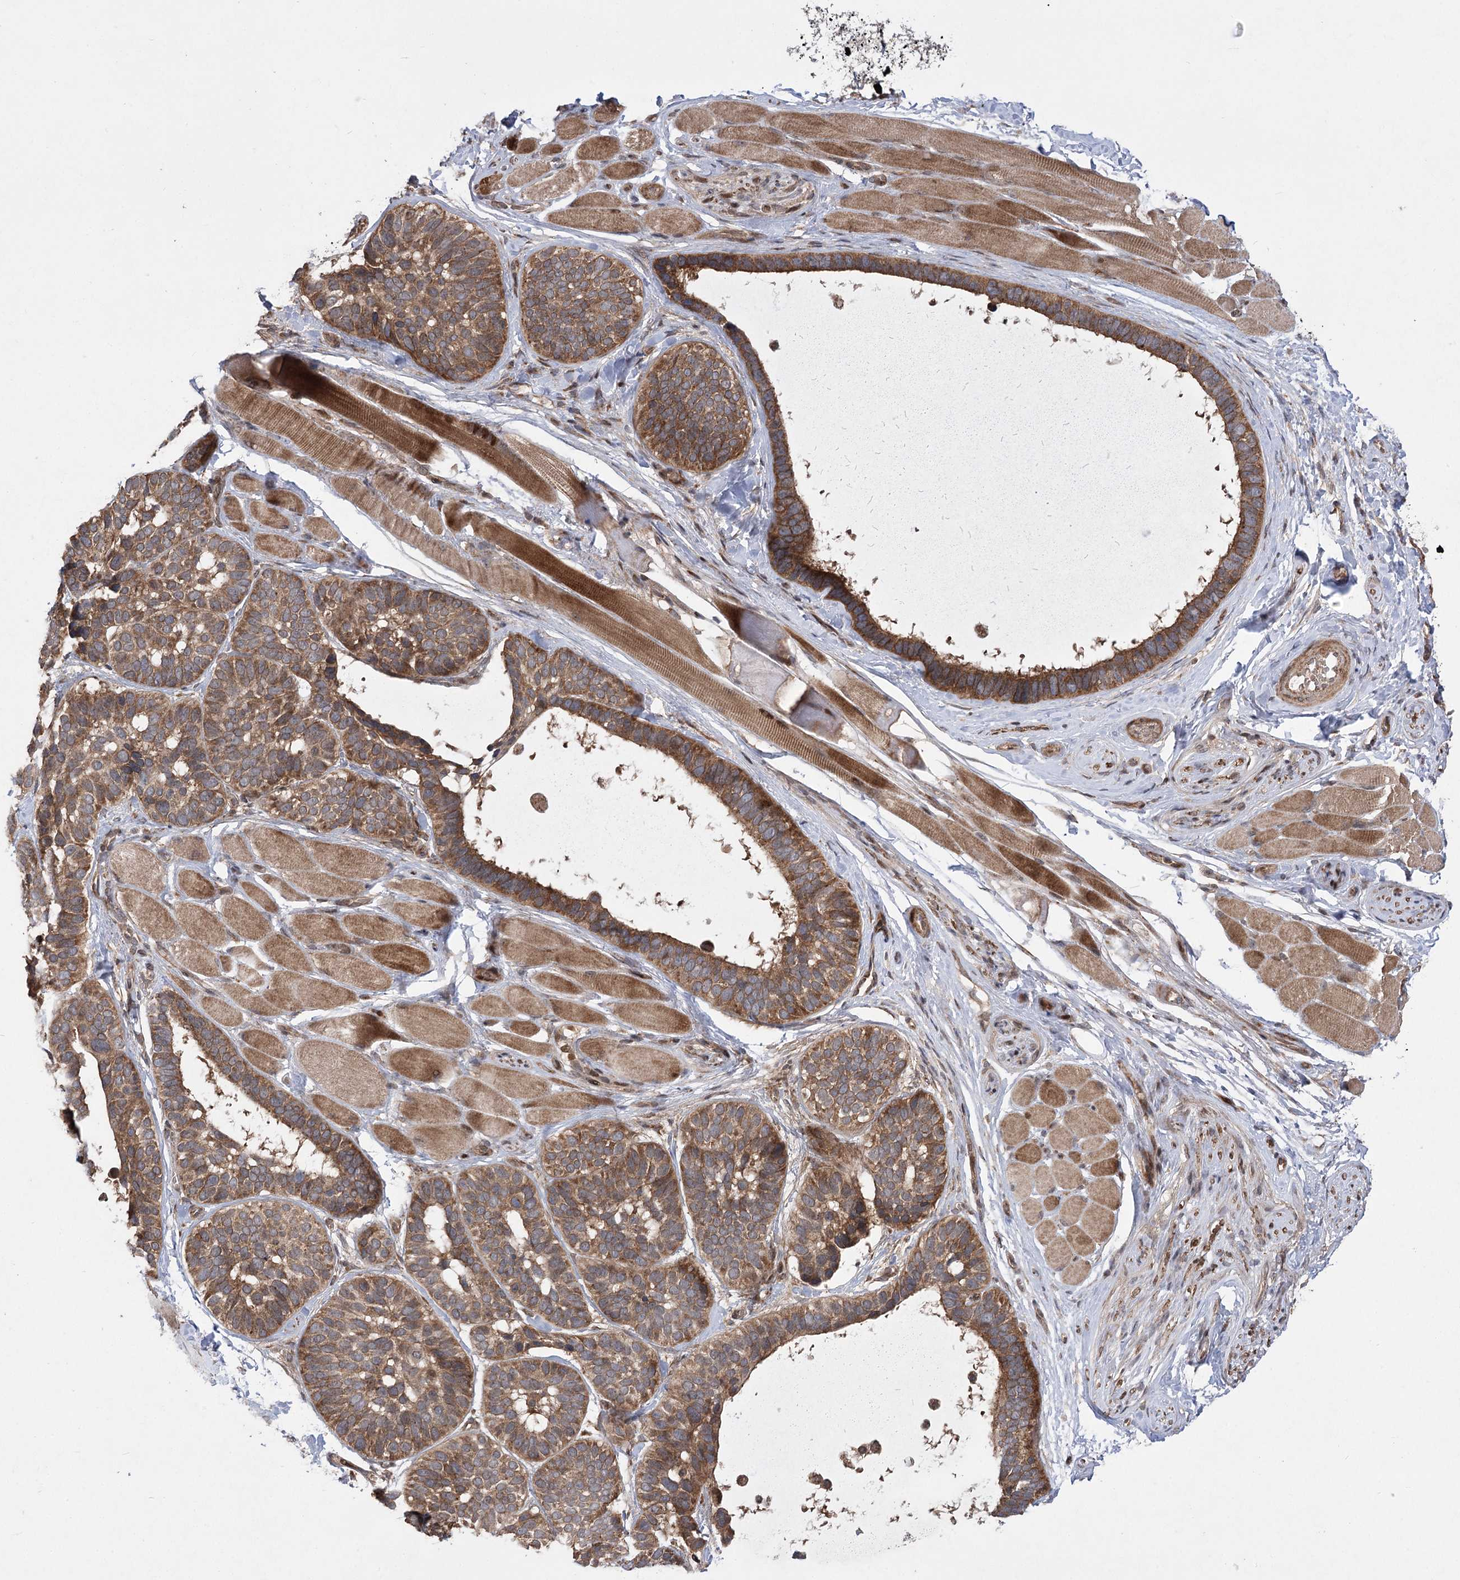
{"staining": {"intensity": "moderate", "quantity": ">75%", "location": "cytoplasmic/membranous"}, "tissue": "skin cancer", "cell_type": "Tumor cells", "image_type": "cancer", "snomed": [{"axis": "morphology", "description": "Basal cell carcinoma"}, {"axis": "topography", "description": "Skin"}], "caption": "Skin basal cell carcinoma stained with immunohistochemistry exhibits moderate cytoplasmic/membranous positivity in about >75% of tumor cells.", "gene": "TENM2", "patient": {"sex": "male", "age": 62}}